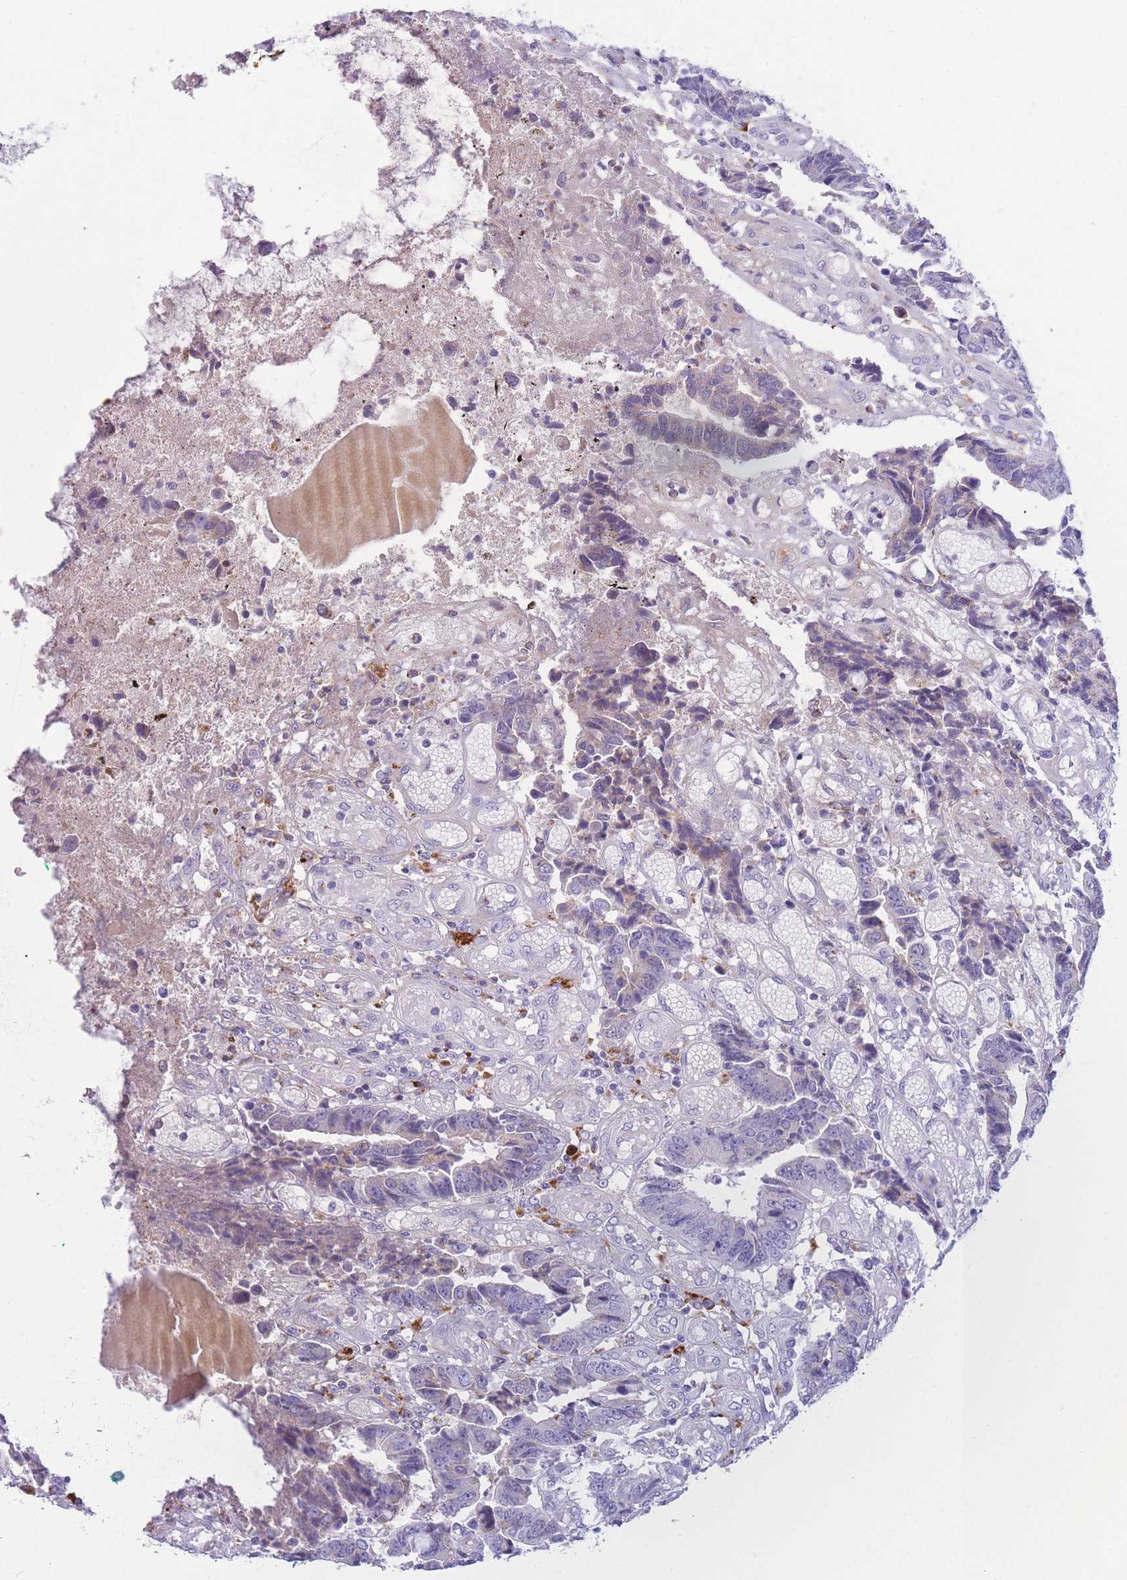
{"staining": {"intensity": "weak", "quantity": "<25%", "location": "cytoplasmic/membranous"}, "tissue": "colorectal cancer", "cell_type": "Tumor cells", "image_type": "cancer", "snomed": [{"axis": "morphology", "description": "Adenocarcinoma, NOS"}, {"axis": "topography", "description": "Rectum"}], "caption": "Colorectal cancer was stained to show a protein in brown. There is no significant staining in tumor cells.", "gene": "PLBD1", "patient": {"sex": "male", "age": 84}}